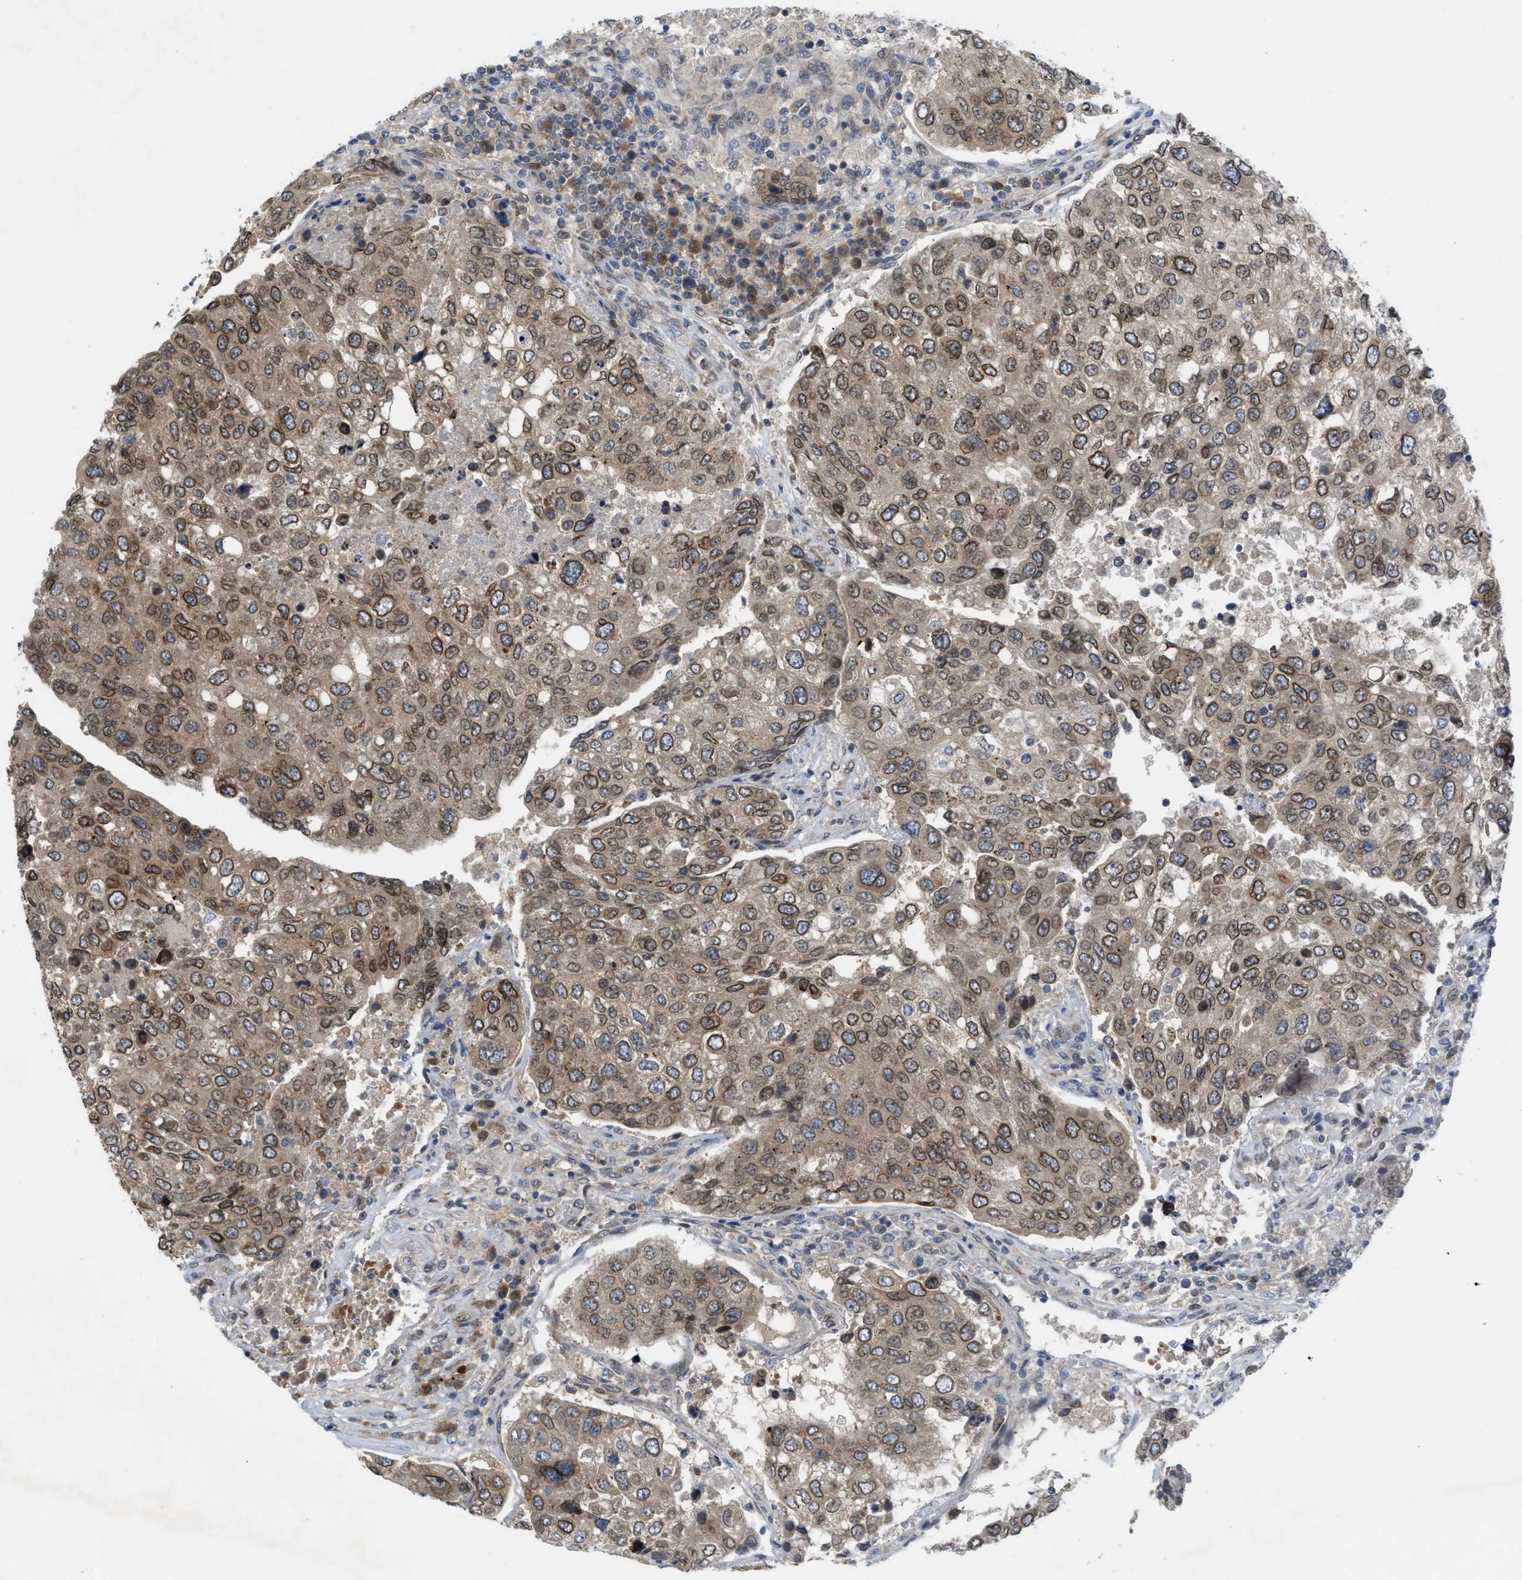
{"staining": {"intensity": "moderate", "quantity": ">75%", "location": "cytoplasmic/membranous,nuclear"}, "tissue": "urothelial cancer", "cell_type": "Tumor cells", "image_type": "cancer", "snomed": [{"axis": "morphology", "description": "Urothelial carcinoma, High grade"}, {"axis": "topography", "description": "Lymph node"}, {"axis": "topography", "description": "Urinary bladder"}], "caption": "High-grade urothelial carcinoma stained with a brown dye reveals moderate cytoplasmic/membranous and nuclear positive positivity in about >75% of tumor cells.", "gene": "EIF2AK3", "patient": {"sex": "male", "age": 51}}